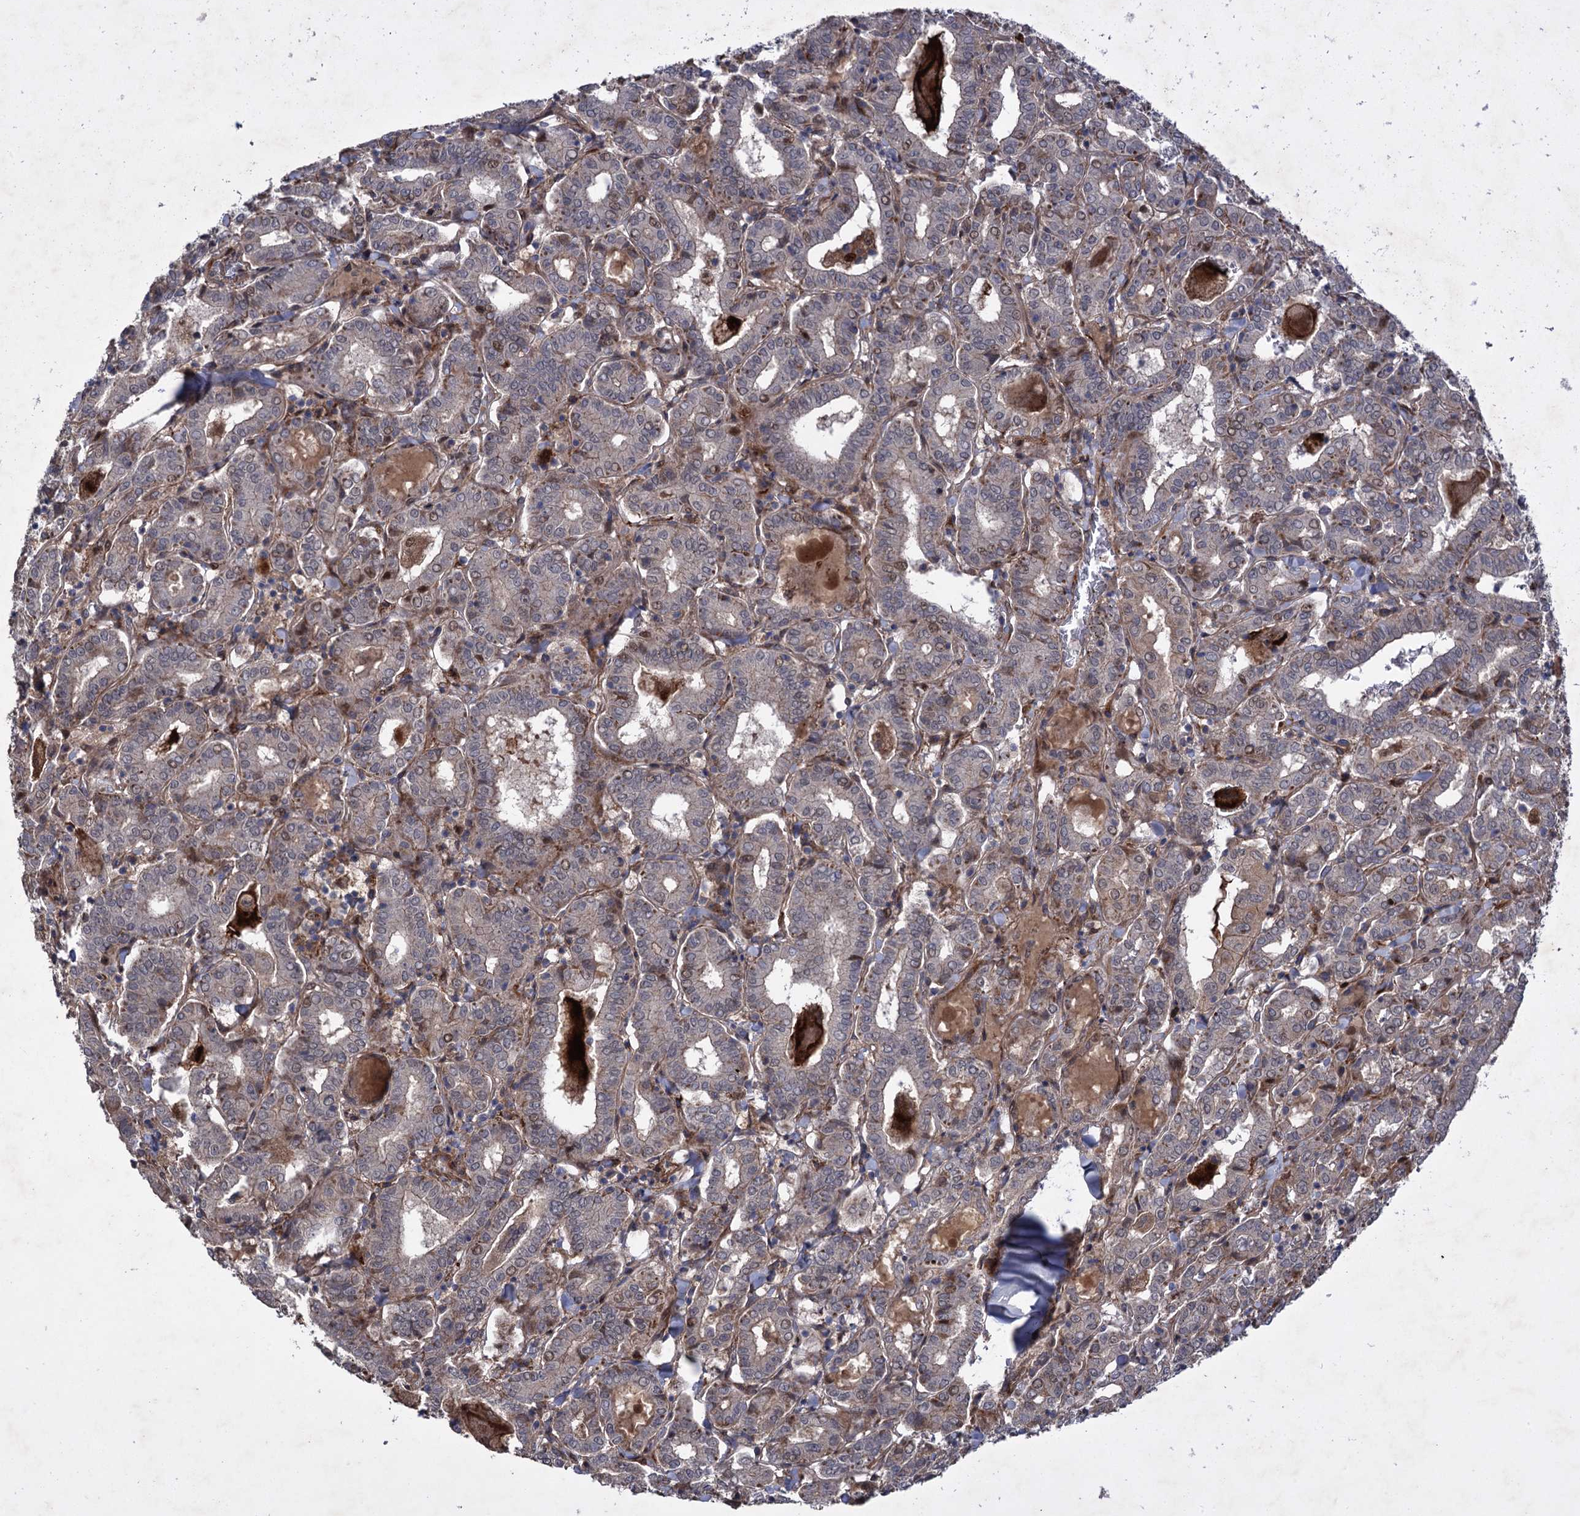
{"staining": {"intensity": "moderate", "quantity": "<25%", "location": "nuclear"}, "tissue": "thyroid cancer", "cell_type": "Tumor cells", "image_type": "cancer", "snomed": [{"axis": "morphology", "description": "Papillary adenocarcinoma, NOS"}, {"axis": "topography", "description": "Thyroid gland"}], "caption": "A low amount of moderate nuclear expression is identified in about <25% of tumor cells in thyroid cancer (papillary adenocarcinoma) tissue. The staining is performed using DAB (3,3'-diaminobenzidine) brown chromogen to label protein expression. The nuclei are counter-stained blue using hematoxylin.", "gene": "NUDT22", "patient": {"sex": "female", "age": 72}}